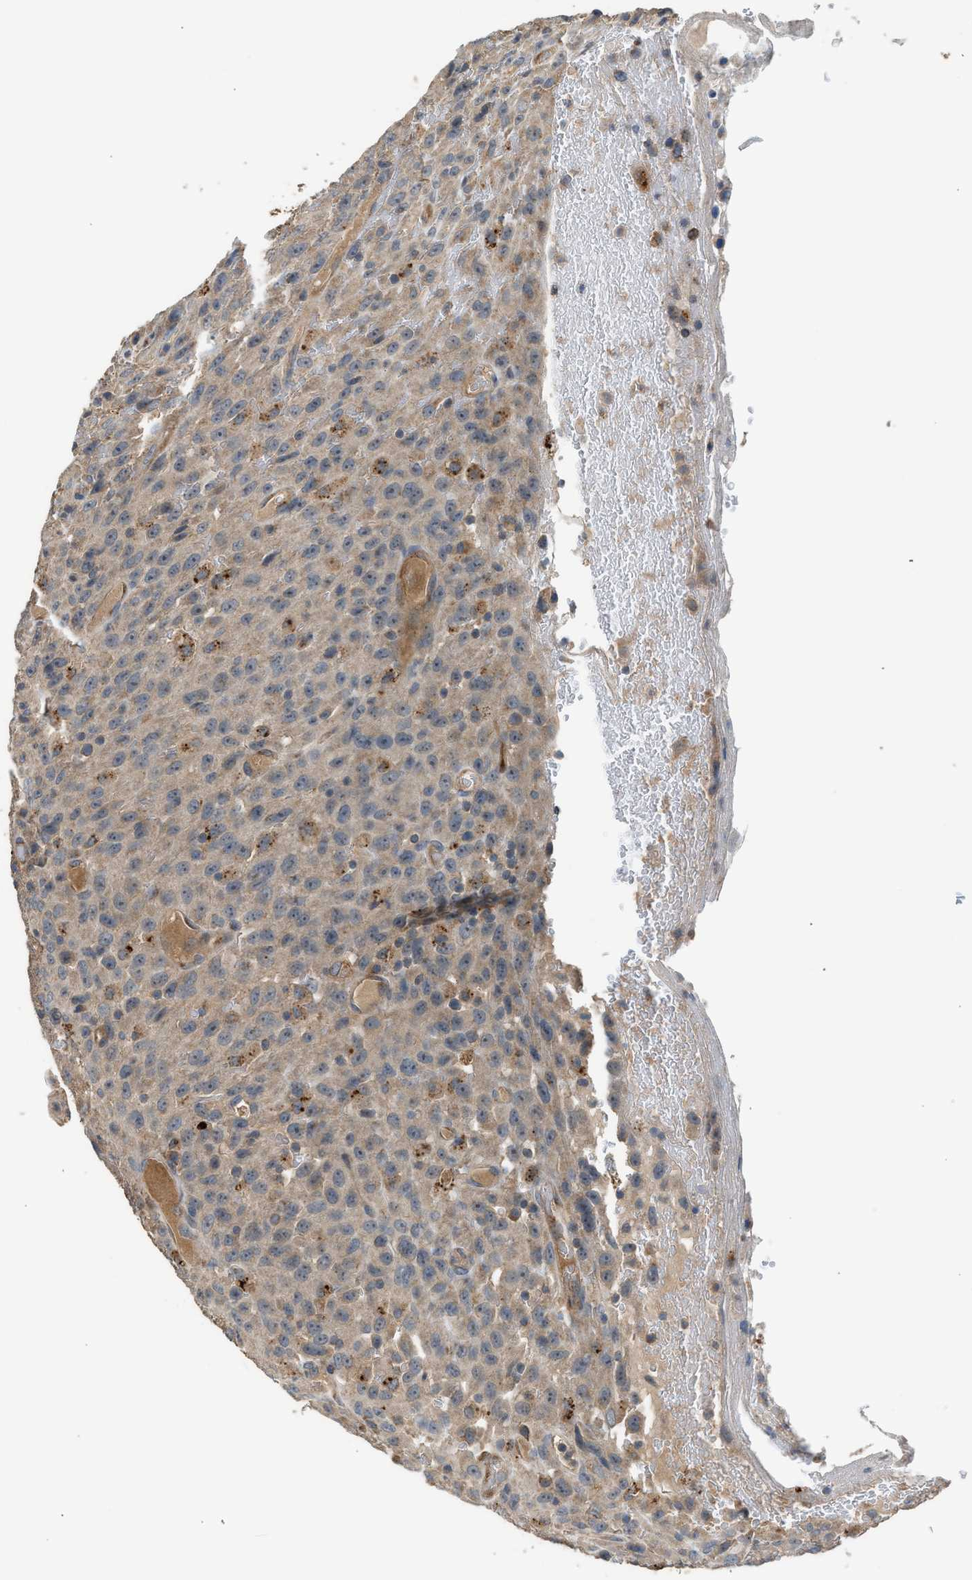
{"staining": {"intensity": "moderate", "quantity": ">75%", "location": "cytoplasmic/membranous"}, "tissue": "urothelial cancer", "cell_type": "Tumor cells", "image_type": "cancer", "snomed": [{"axis": "morphology", "description": "Urothelial carcinoma, High grade"}, {"axis": "topography", "description": "Urinary bladder"}], "caption": "Immunohistochemical staining of human urothelial cancer shows moderate cytoplasmic/membranous protein staining in approximately >75% of tumor cells.", "gene": "STARD3", "patient": {"sex": "male", "age": 66}}